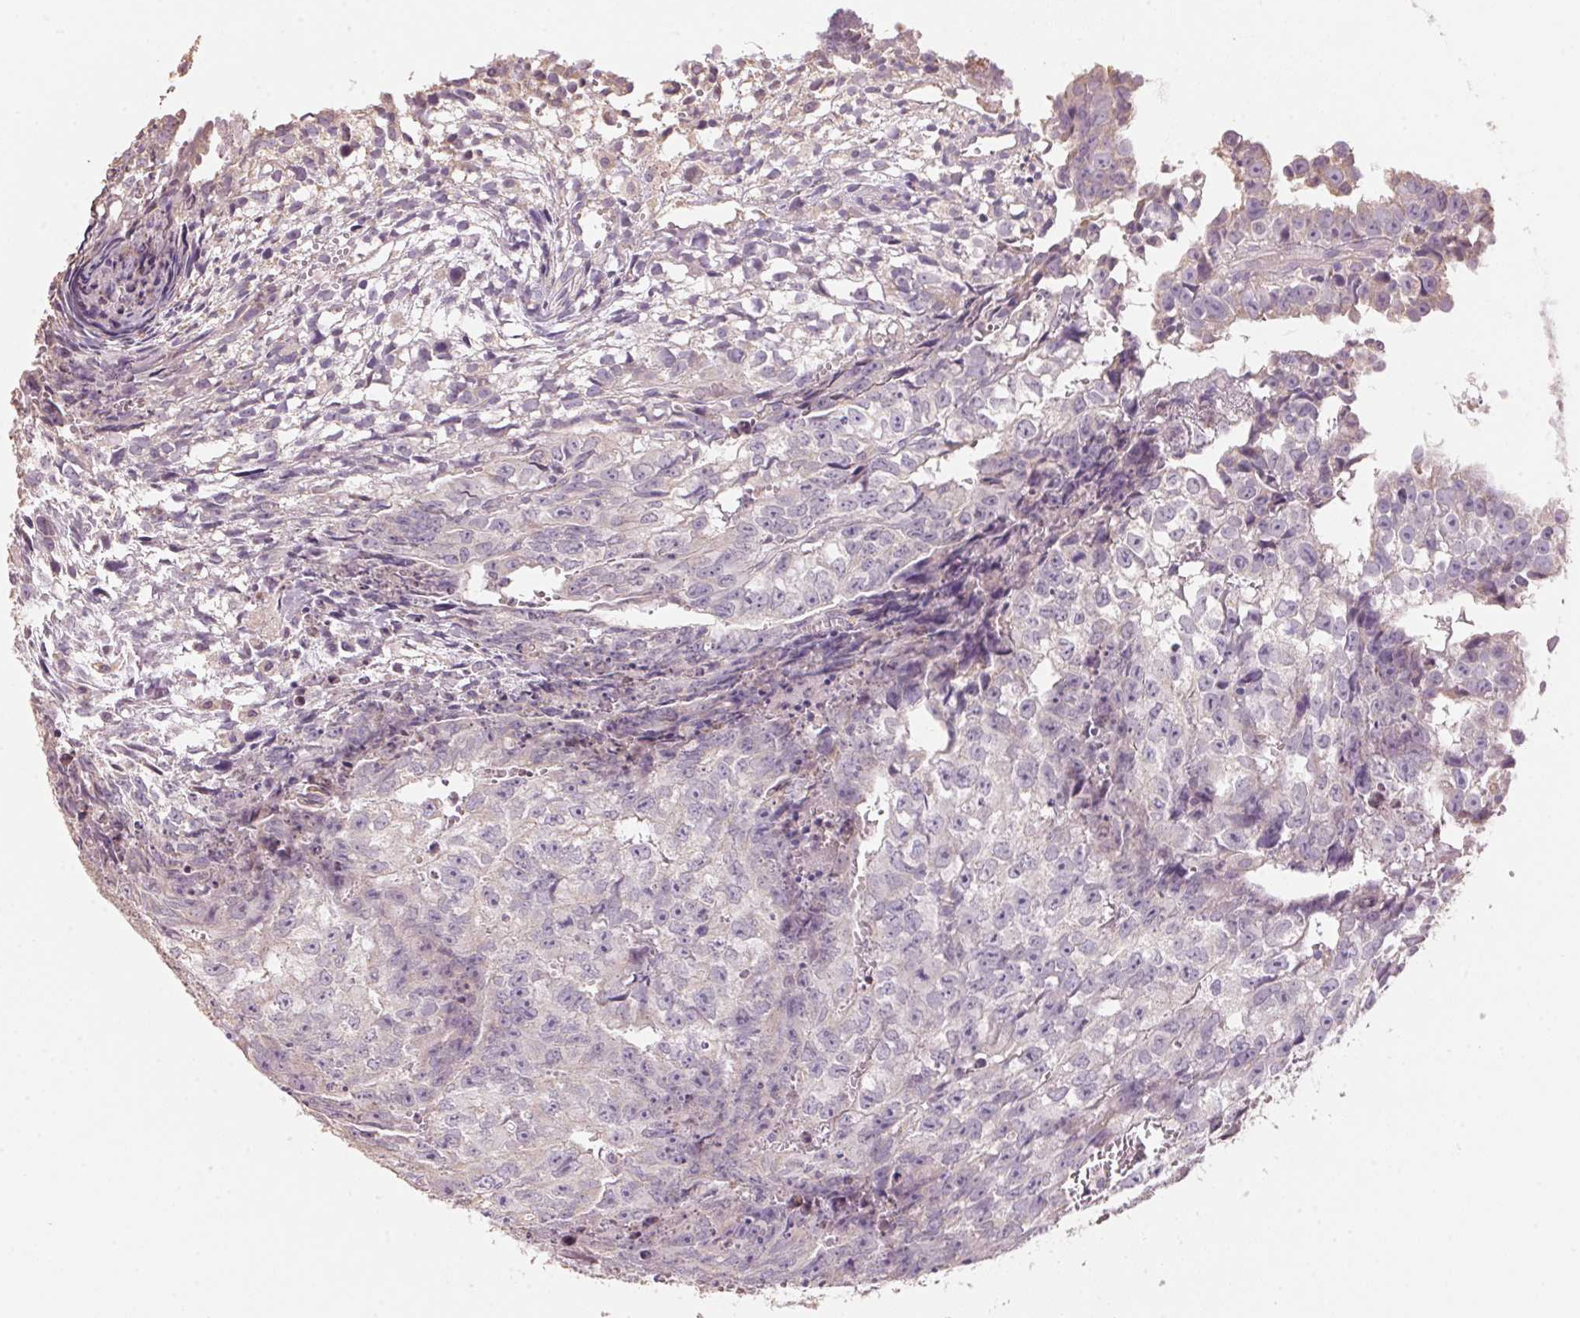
{"staining": {"intensity": "negative", "quantity": "none", "location": "none"}, "tissue": "testis cancer", "cell_type": "Tumor cells", "image_type": "cancer", "snomed": [{"axis": "morphology", "description": "Carcinoma, Embryonal, NOS"}, {"axis": "morphology", "description": "Teratoma, malignant, NOS"}, {"axis": "topography", "description": "Testis"}], "caption": "Immunohistochemistry of testis cancer (malignant teratoma) displays no positivity in tumor cells.", "gene": "LYZL6", "patient": {"sex": "male", "age": 24}}